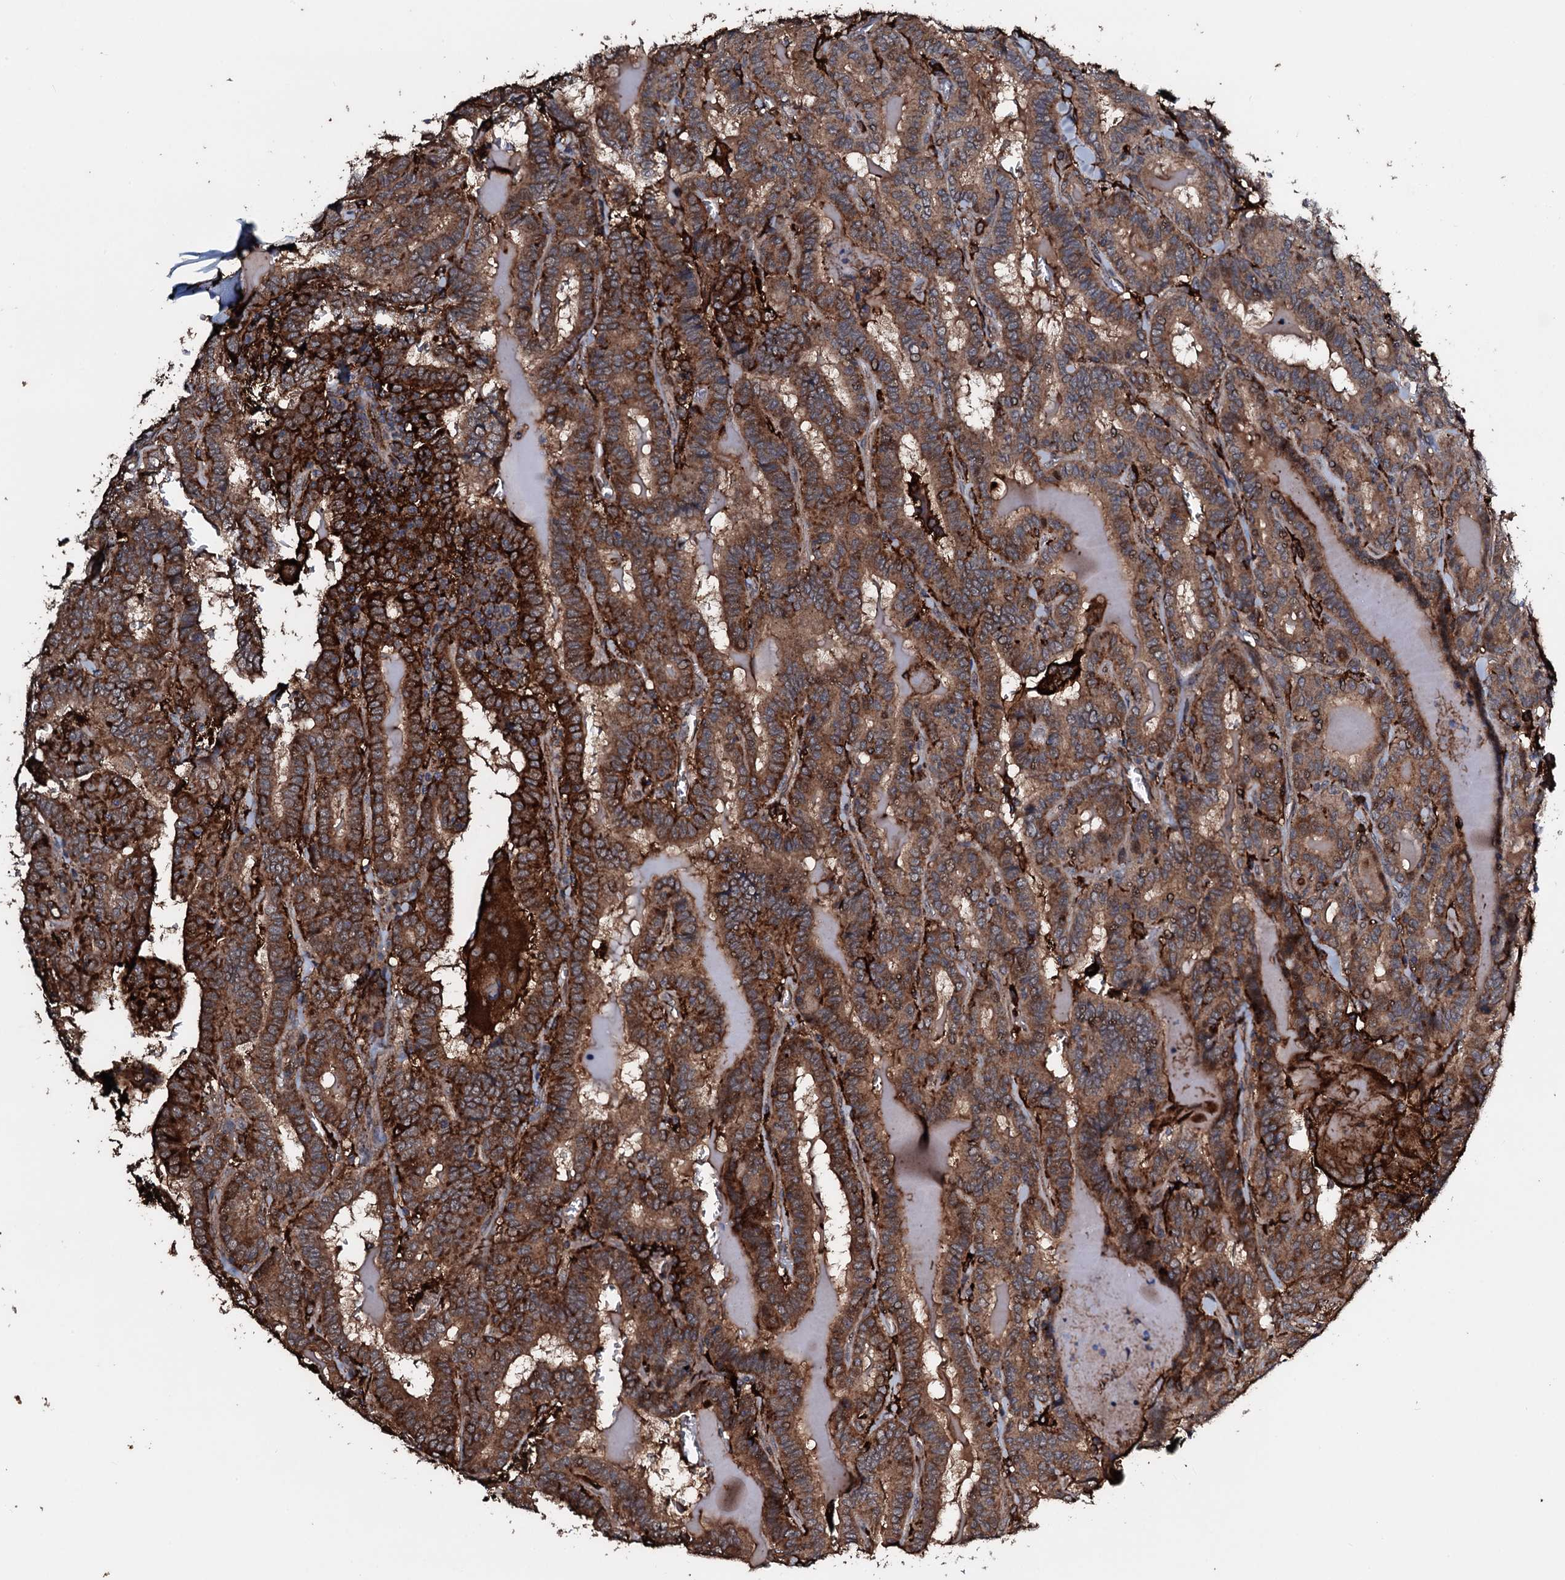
{"staining": {"intensity": "strong", "quantity": ">75%", "location": "cytoplasmic/membranous"}, "tissue": "thyroid cancer", "cell_type": "Tumor cells", "image_type": "cancer", "snomed": [{"axis": "morphology", "description": "Papillary adenocarcinoma, NOS"}, {"axis": "topography", "description": "Thyroid gland"}], "caption": "Papillary adenocarcinoma (thyroid) was stained to show a protein in brown. There is high levels of strong cytoplasmic/membranous staining in approximately >75% of tumor cells.", "gene": "TPGS2", "patient": {"sex": "female", "age": 72}}